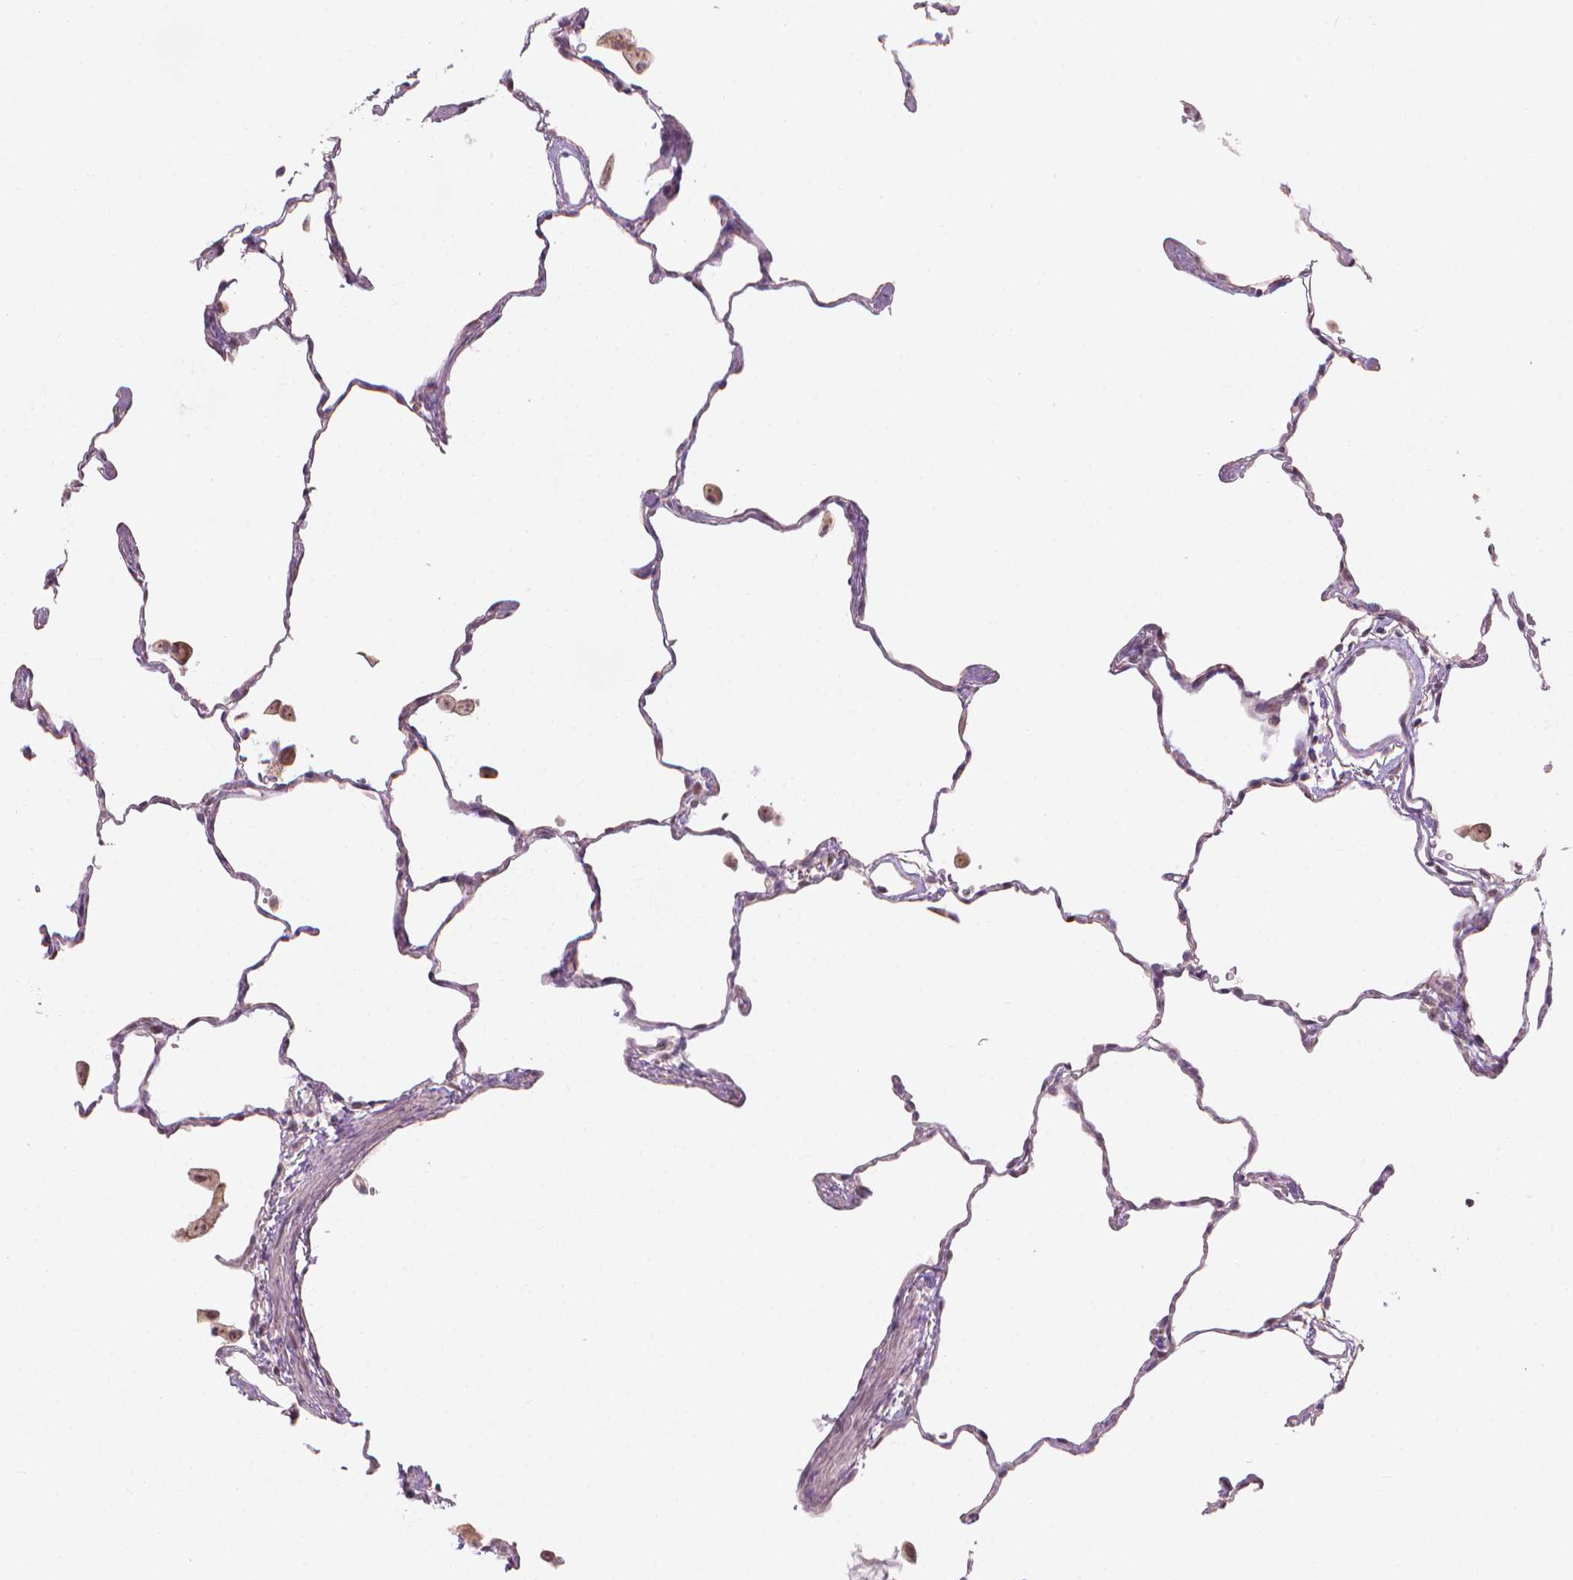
{"staining": {"intensity": "negative", "quantity": "none", "location": "none"}, "tissue": "lung", "cell_type": "Alveolar cells", "image_type": "normal", "snomed": [{"axis": "morphology", "description": "Normal tissue, NOS"}, {"axis": "topography", "description": "Lung"}], "caption": "This histopathology image is of unremarkable lung stained with immunohistochemistry to label a protein in brown with the nuclei are counter-stained blue. There is no staining in alveolar cells.", "gene": "IFFO1", "patient": {"sex": "female", "age": 47}}